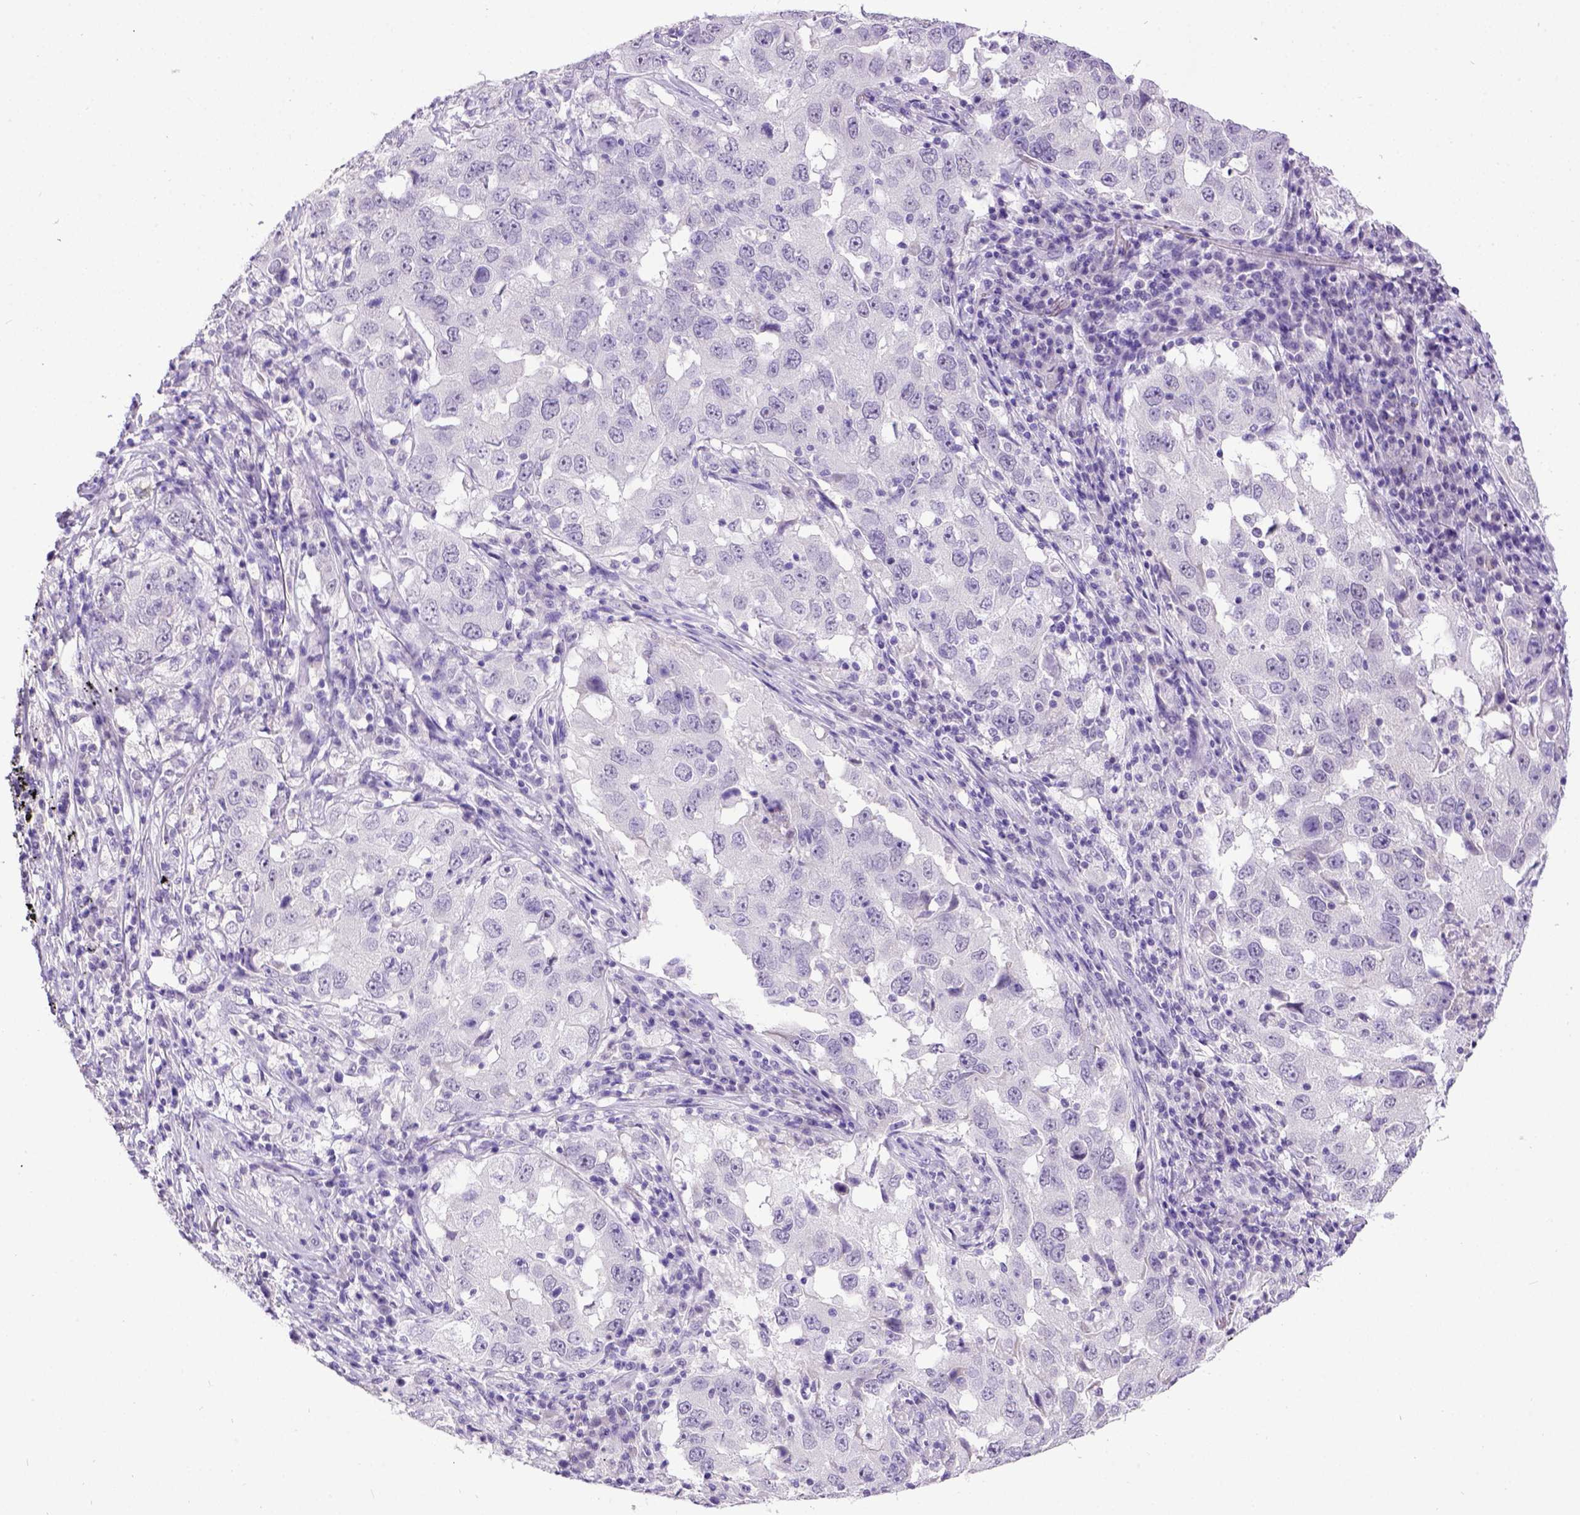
{"staining": {"intensity": "negative", "quantity": "none", "location": "none"}, "tissue": "lung cancer", "cell_type": "Tumor cells", "image_type": "cancer", "snomed": [{"axis": "morphology", "description": "Adenocarcinoma, NOS"}, {"axis": "topography", "description": "Lung"}], "caption": "High power microscopy image of an IHC histopathology image of lung adenocarcinoma, revealing no significant positivity in tumor cells. (DAB (3,3'-diaminobenzidine) immunohistochemistry visualized using brightfield microscopy, high magnification).", "gene": "ESR1", "patient": {"sex": "male", "age": 73}}